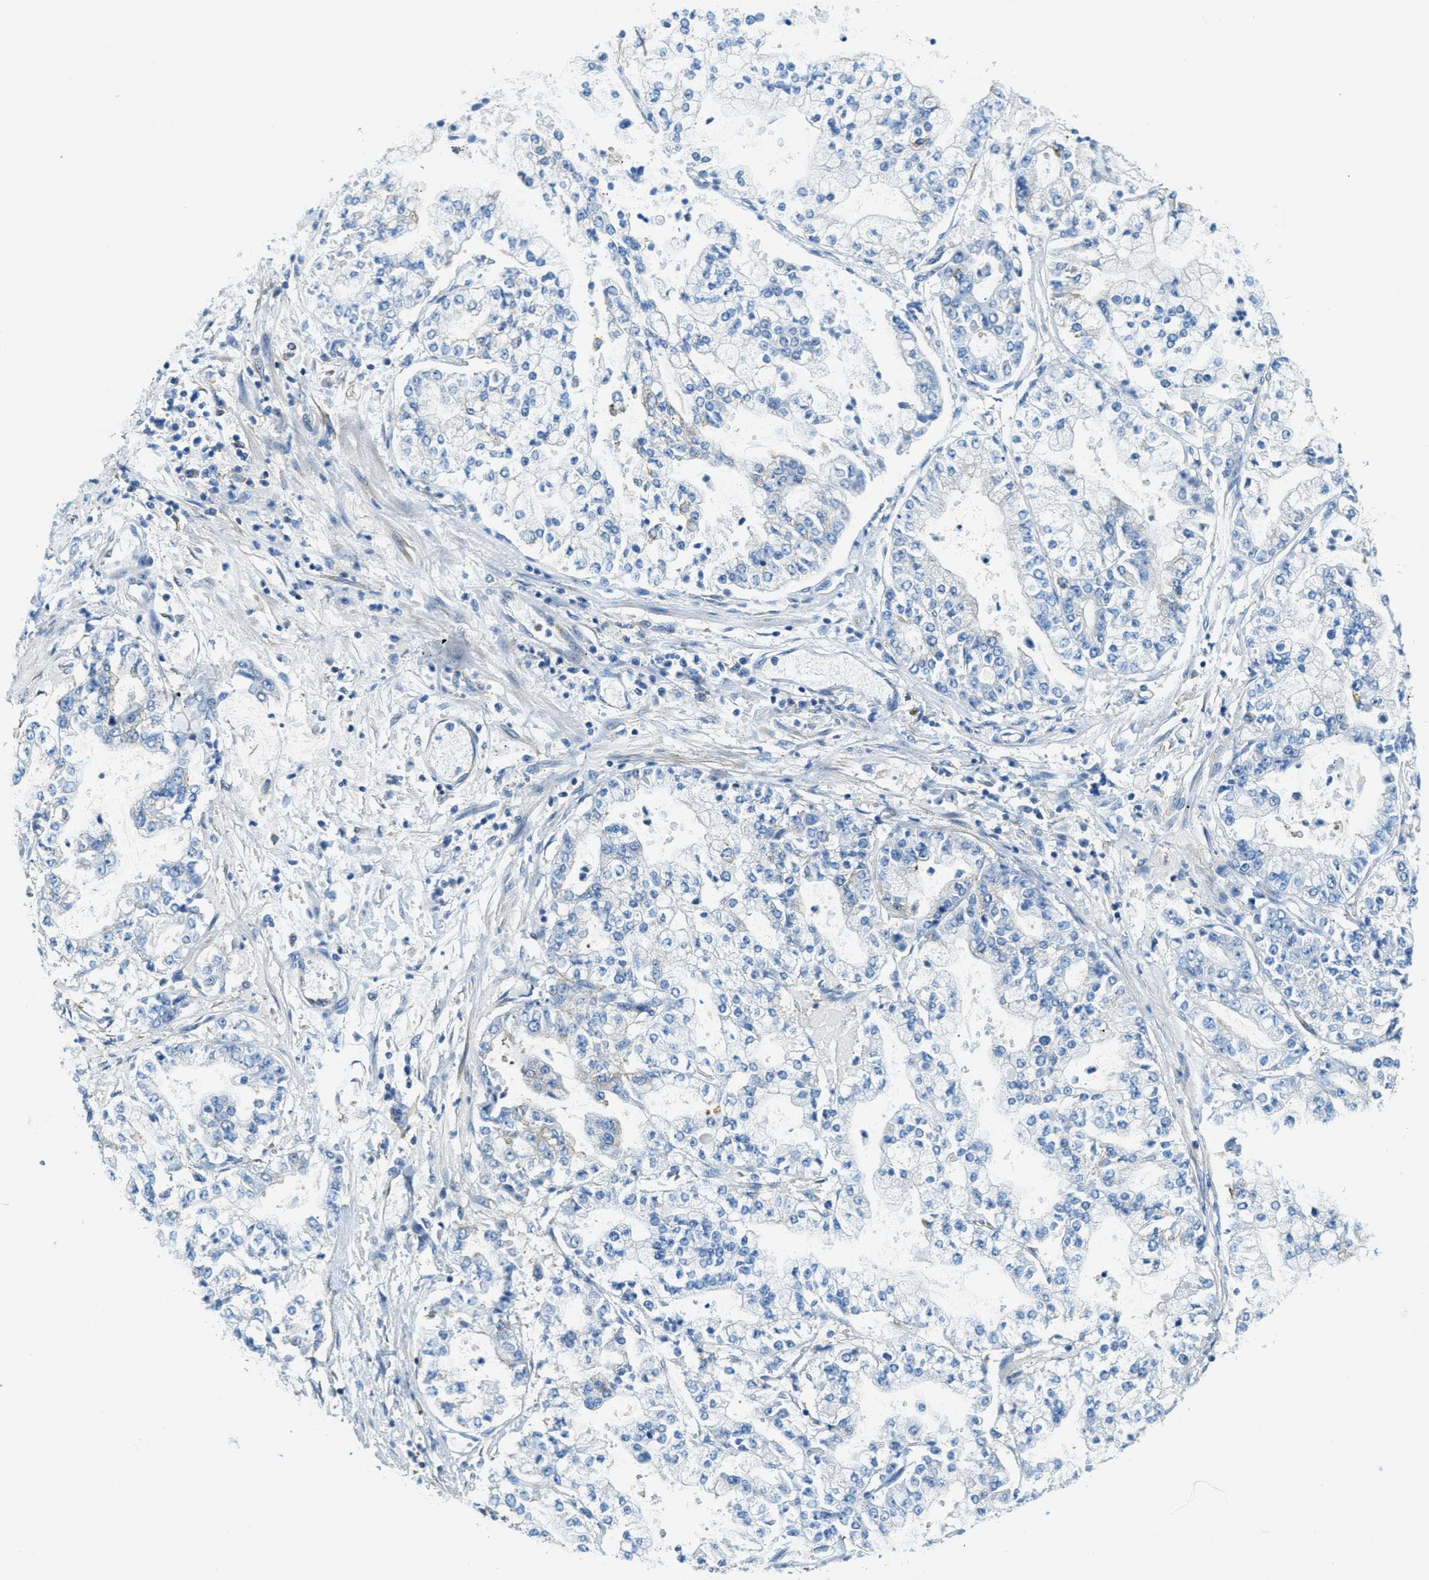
{"staining": {"intensity": "weak", "quantity": "<25%", "location": "cytoplasmic/membranous"}, "tissue": "stomach cancer", "cell_type": "Tumor cells", "image_type": "cancer", "snomed": [{"axis": "morphology", "description": "Adenocarcinoma, NOS"}, {"axis": "topography", "description": "Stomach"}], "caption": "The histopathology image displays no staining of tumor cells in stomach cancer.", "gene": "AP2B1", "patient": {"sex": "male", "age": 76}}